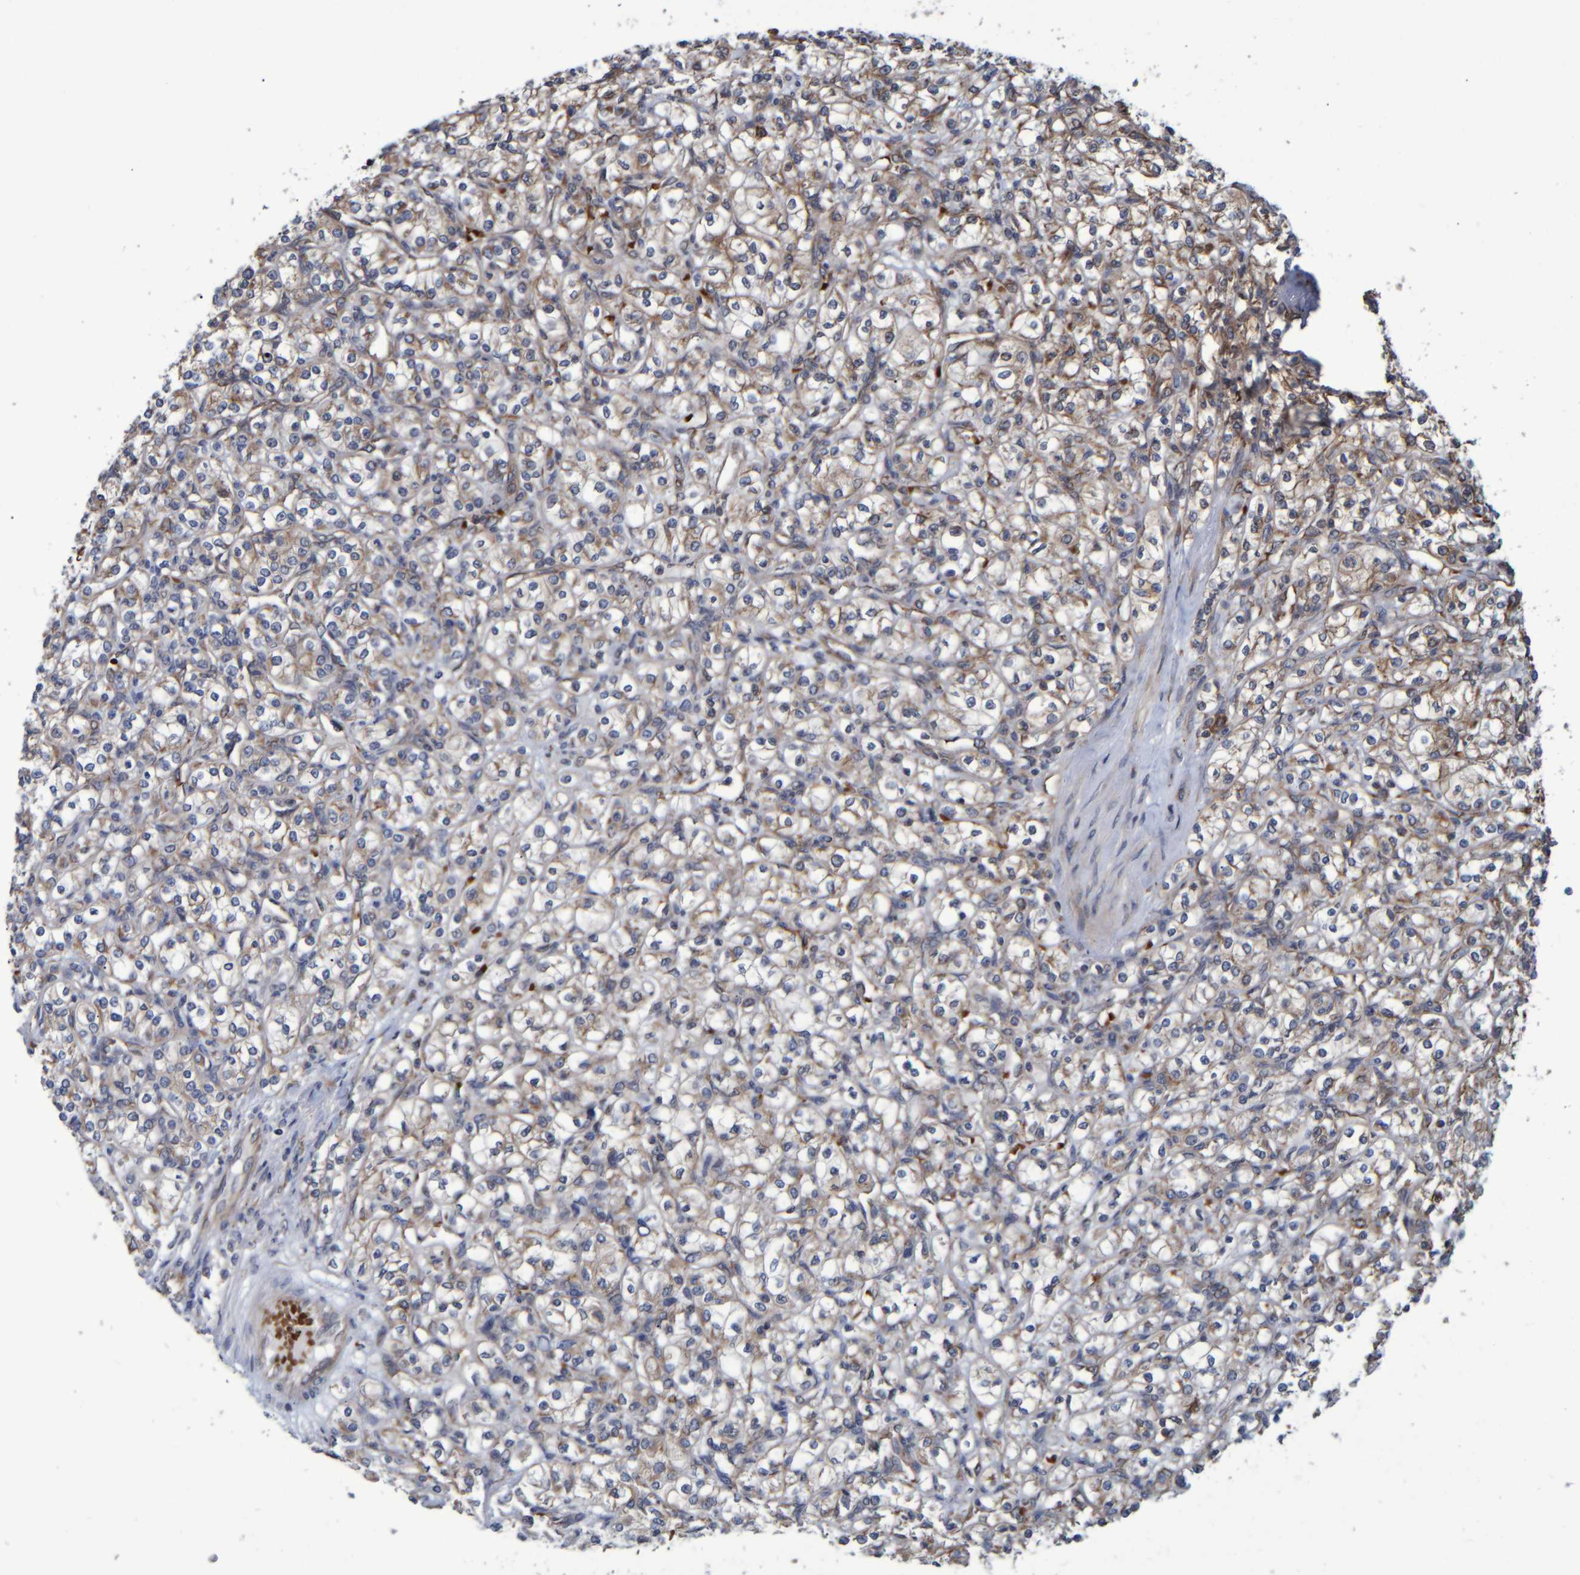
{"staining": {"intensity": "weak", "quantity": "25%-75%", "location": "cytoplasmic/membranous"}, "tissue": "renal cancer", "cell_type": "Tumor cells", "image_type": "cancer", "snomed": [{"axis": "morphology", "description": "Adenocarcinoma, NOS"}, {"axis": "topography", "description": "Kidney"}], "caption": "Immunohistochemistry (IHC) of renal adenocarcinoma shows low levels of weak cytoplasmic/membranous staining in about 25%-75% of tumor cells.", "gene": "SPAG5", "patient": {"sex": "male", "age": 77}}